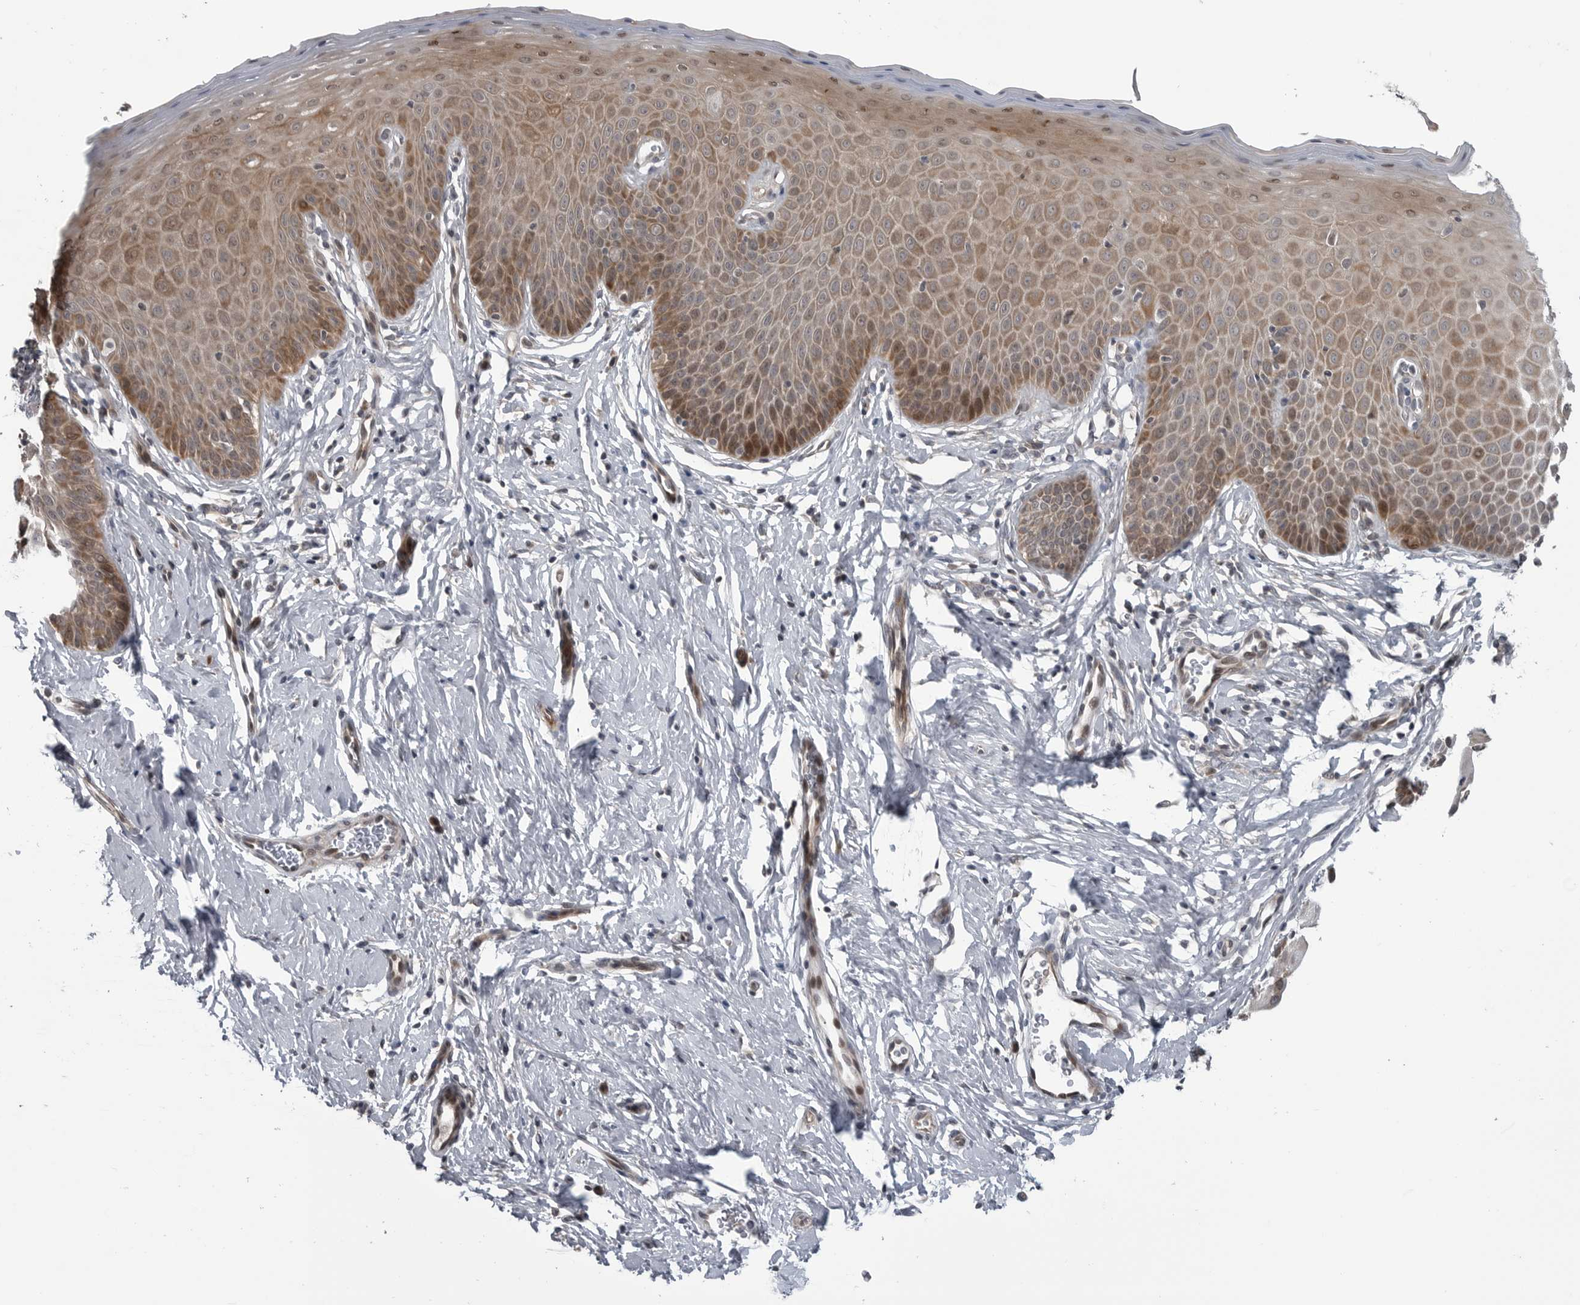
{"staining": {"intensity": "moderate", "quantity": "<25%", "location": "cytoplasmic/membranous"}, "tissue": "cervix", "cell_type": "Glandular cells", "image_type": "normal", "snomed": [{"axis": "morphology", "description": "Normal tissue, NOS"}, {"axis": "topography", "description": "Cervix"}], "caption": "Glandular cells show low levels of moderate cytoplasmic/membranous positivity in about <25% of cells in benign human cervix.", "gene": "FAAP100", "patient": {"sex": "female", "age": 36}}